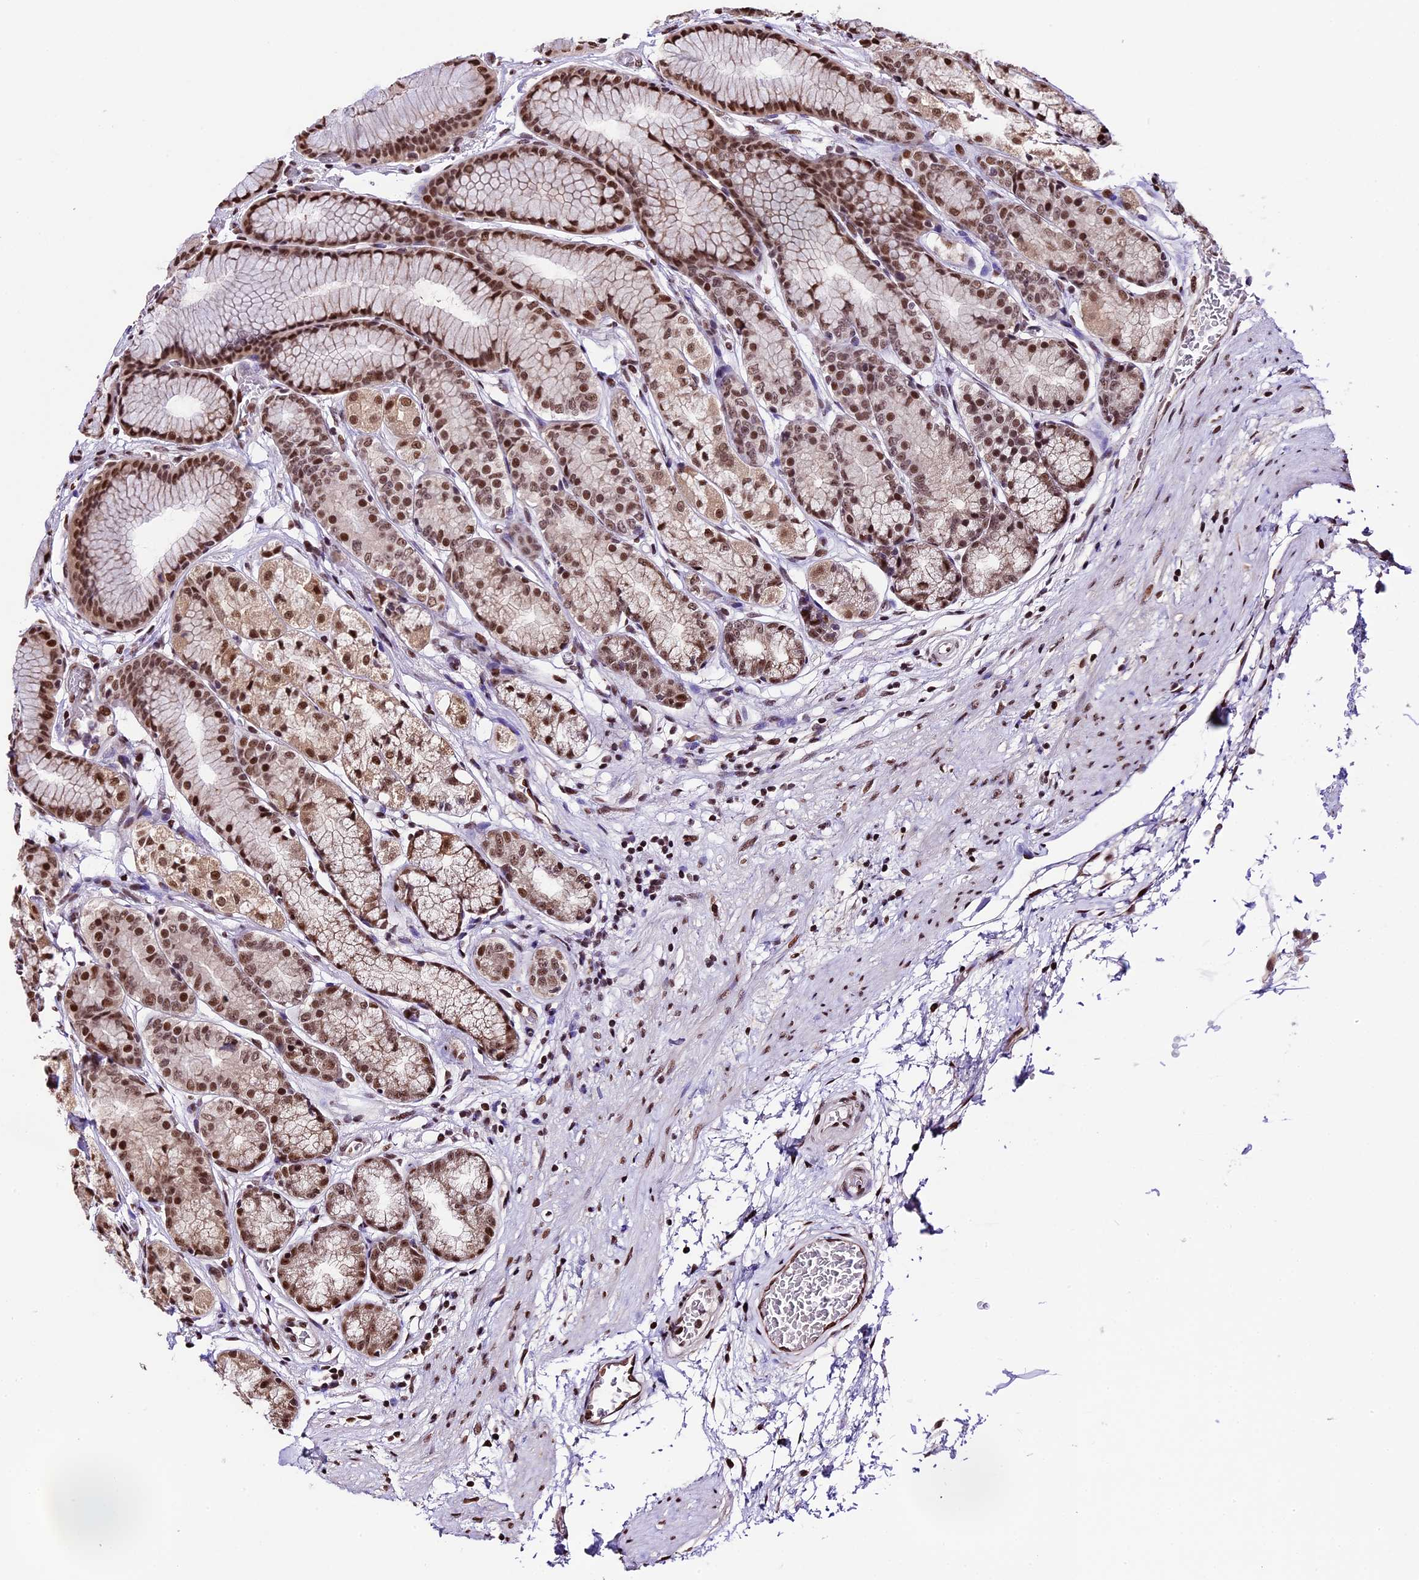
{"staining": {"intensity": "moderate", "quantity": ">75%", "location": "cytoplasmic/membranous,nuclear"}, "tissue": "stomach", "cell_type": "Glandular cells", "image_type": "normal", "snomed": [{"axis": "morphology", "description": "Normal tissue, NOS"}, {"axis": "morphology", "description": "Adenocarcinoma, NOS"}, {"axis": "morphology", "description": "Adenocarcinoma, High grade"}, {"axis": "topography", "description": "Stomach, upper"}, {"axis": "topography", "description": "Stomach"}], "caption": "Protein expression analysis of normal stomach demonstrates moderate cytoplasmic/membranous,nuclear staining in about >75% of glandular cells.", "gene": "POLR3E", "patient": {"sex": "female", "age": 65}}